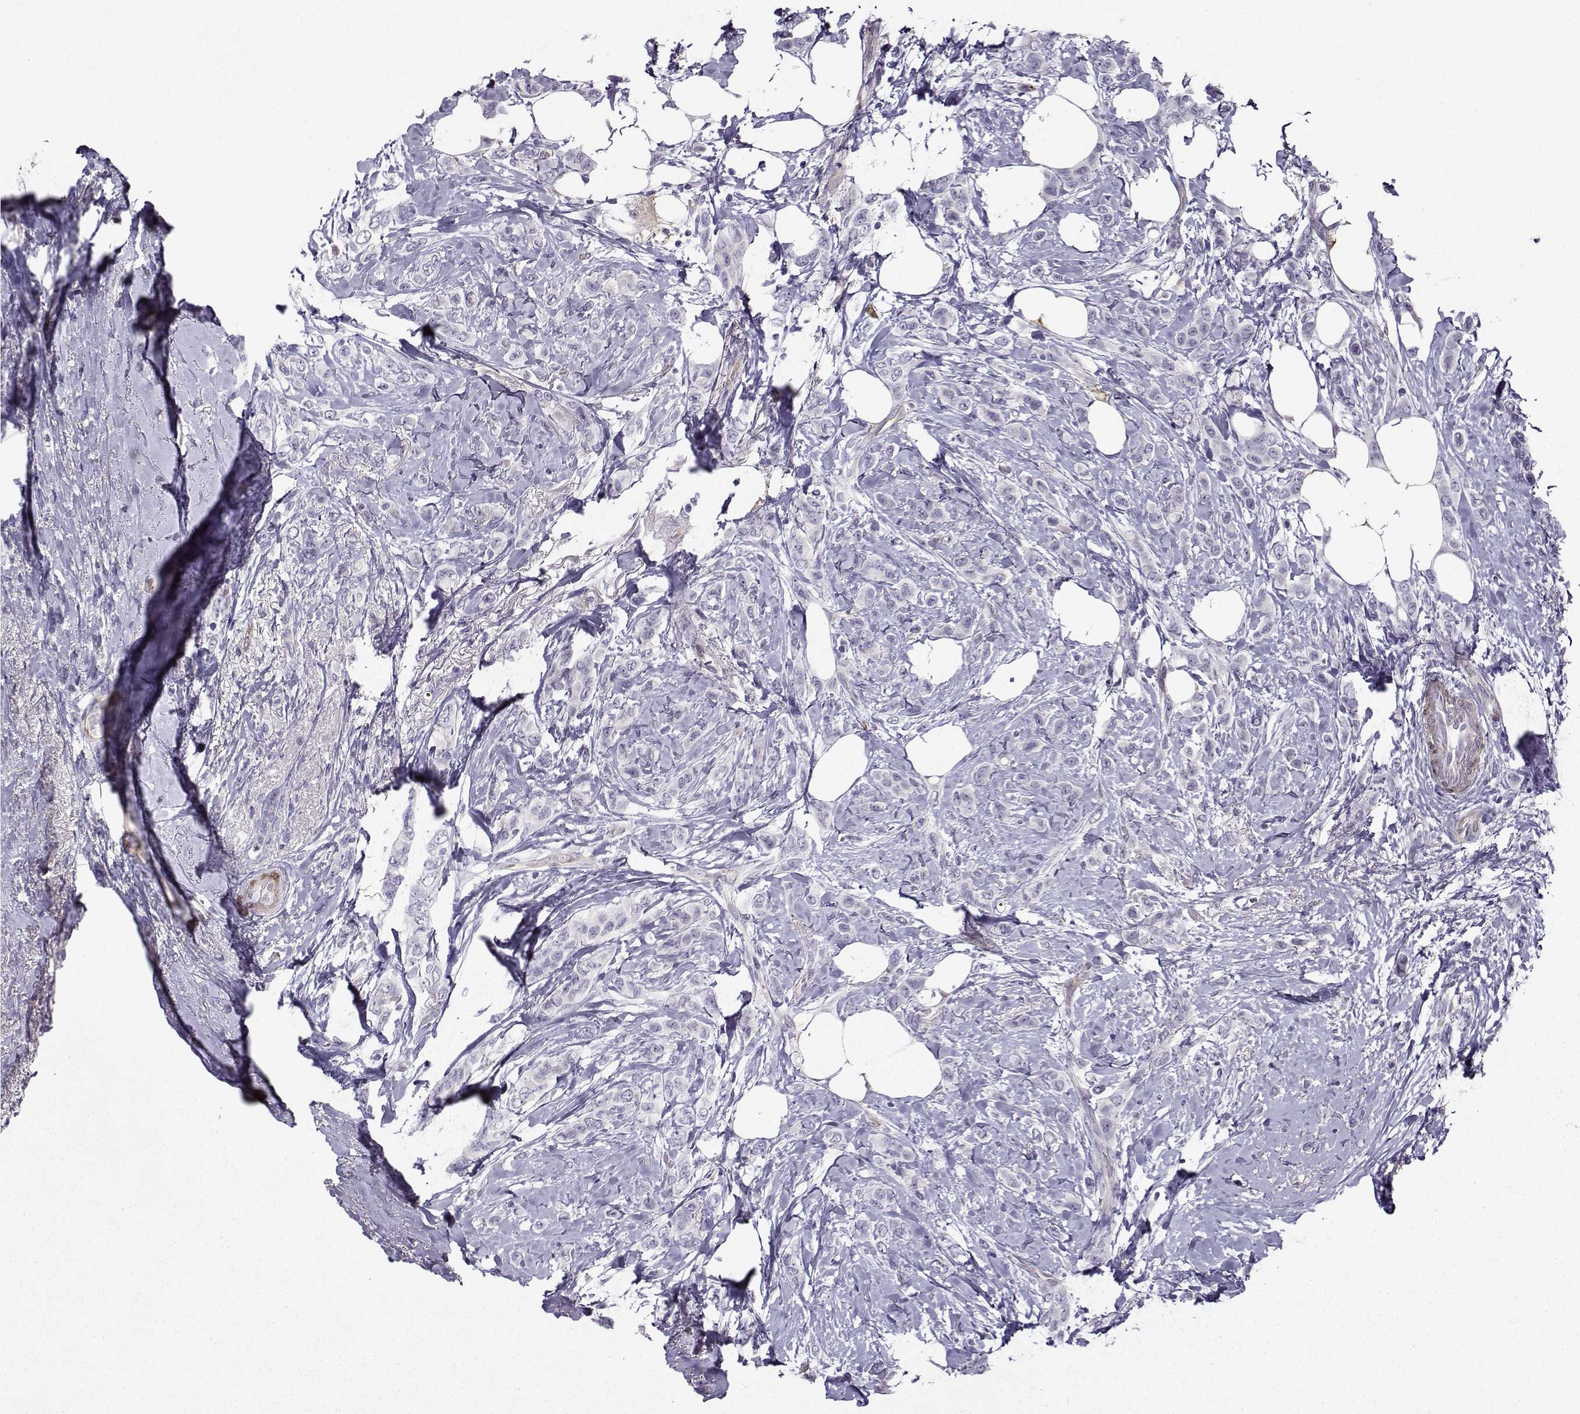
{"staining": {"intensity": "negative", "quantity": "none", "location": "none"}, "tissue": "breast cancer", "cell_type": "Tumor cells", "image_type": "cancer", "snomed": [{"axis": "morphology", "description": "Lobular carcinoma"}, {"axis": "topography", "description": "Breast"}], "caption": "Breast cancer was stained to show a protein in brown. There is no significant staining in tumor cells.", "gene": "NQO1", "patient": {"sex": "female", "age": 66}}